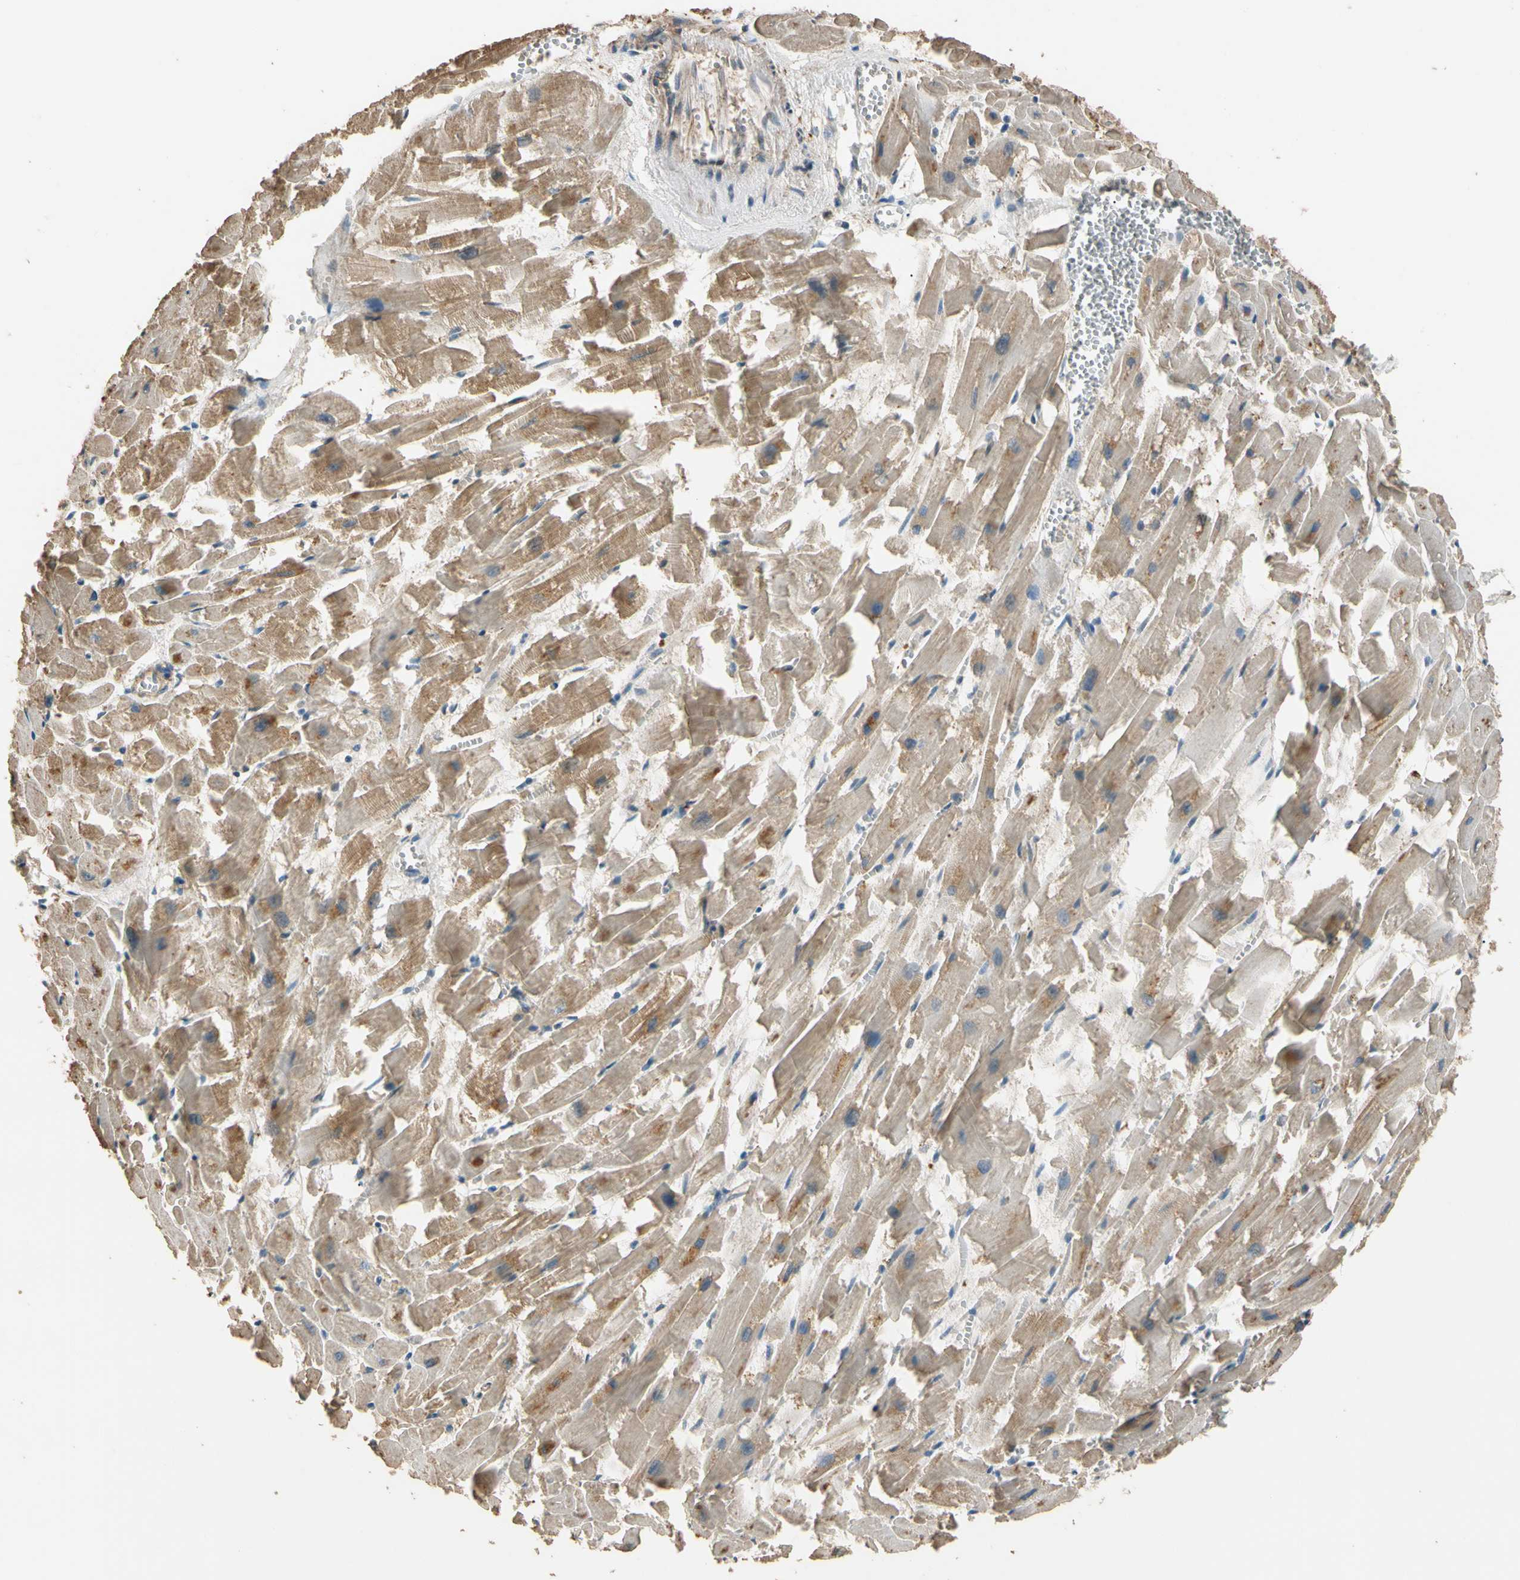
{"staining": {"intensity": "moderate", "quantity": ">75%", "location": "cytoplasmic/membranous"}, "tissue": "heart muscle", "cell_type": "Cardiomyocytes", "image_type": "normal", "snomed": [{"axis": "morphology", "description": "Normal tissue, NOS"}, {"axis": "topography", "description": "Heart"}], "caption": "Protein analysis of unremarkable heart muscle shows moderate cytoplasmic/membranous staining in approximately >75% of cardiomyocytes. Ihc stains the protein of interest in brown and the nuclei are stained blue.", "gene": "CDH6", "patient": {"sex": "female", "age": 19}}